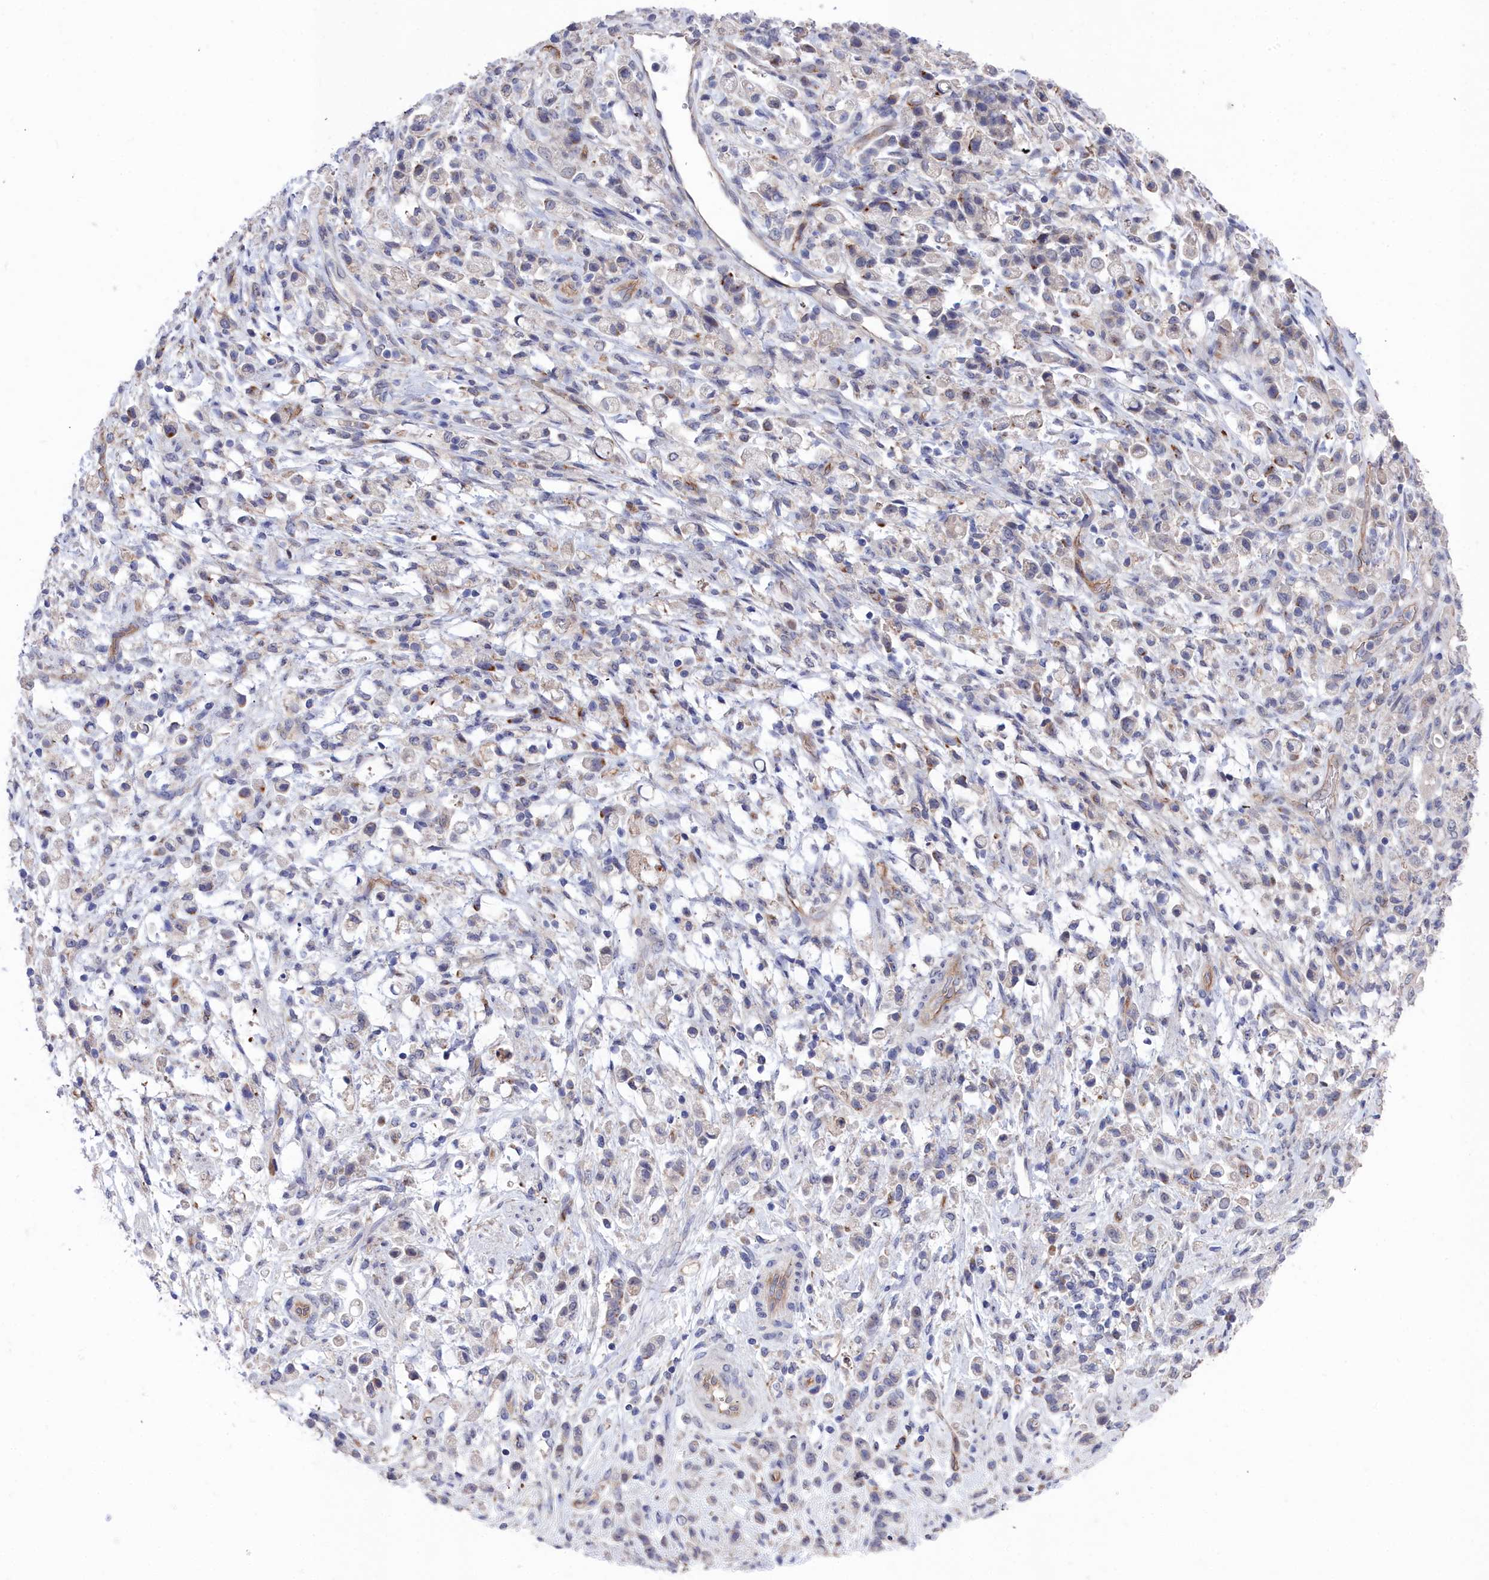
{"staining": {"intensity": "negative", "quantity": "none", "location": "none"}, "tissue": "stomach cancer", "cell_type": "Tumor cells", "image_type": "cancer", "snomed": [{"axis": "morphology", "description": "Adenocarcinoma, NOS"}, {"axis": "topography", "description": "Stomach"}], "caption": "The histopathology image exhibits no staining of tumor cells in stomach cancer.", "gene": "RDX", "patient": {"sex": "female", "age": 60}}